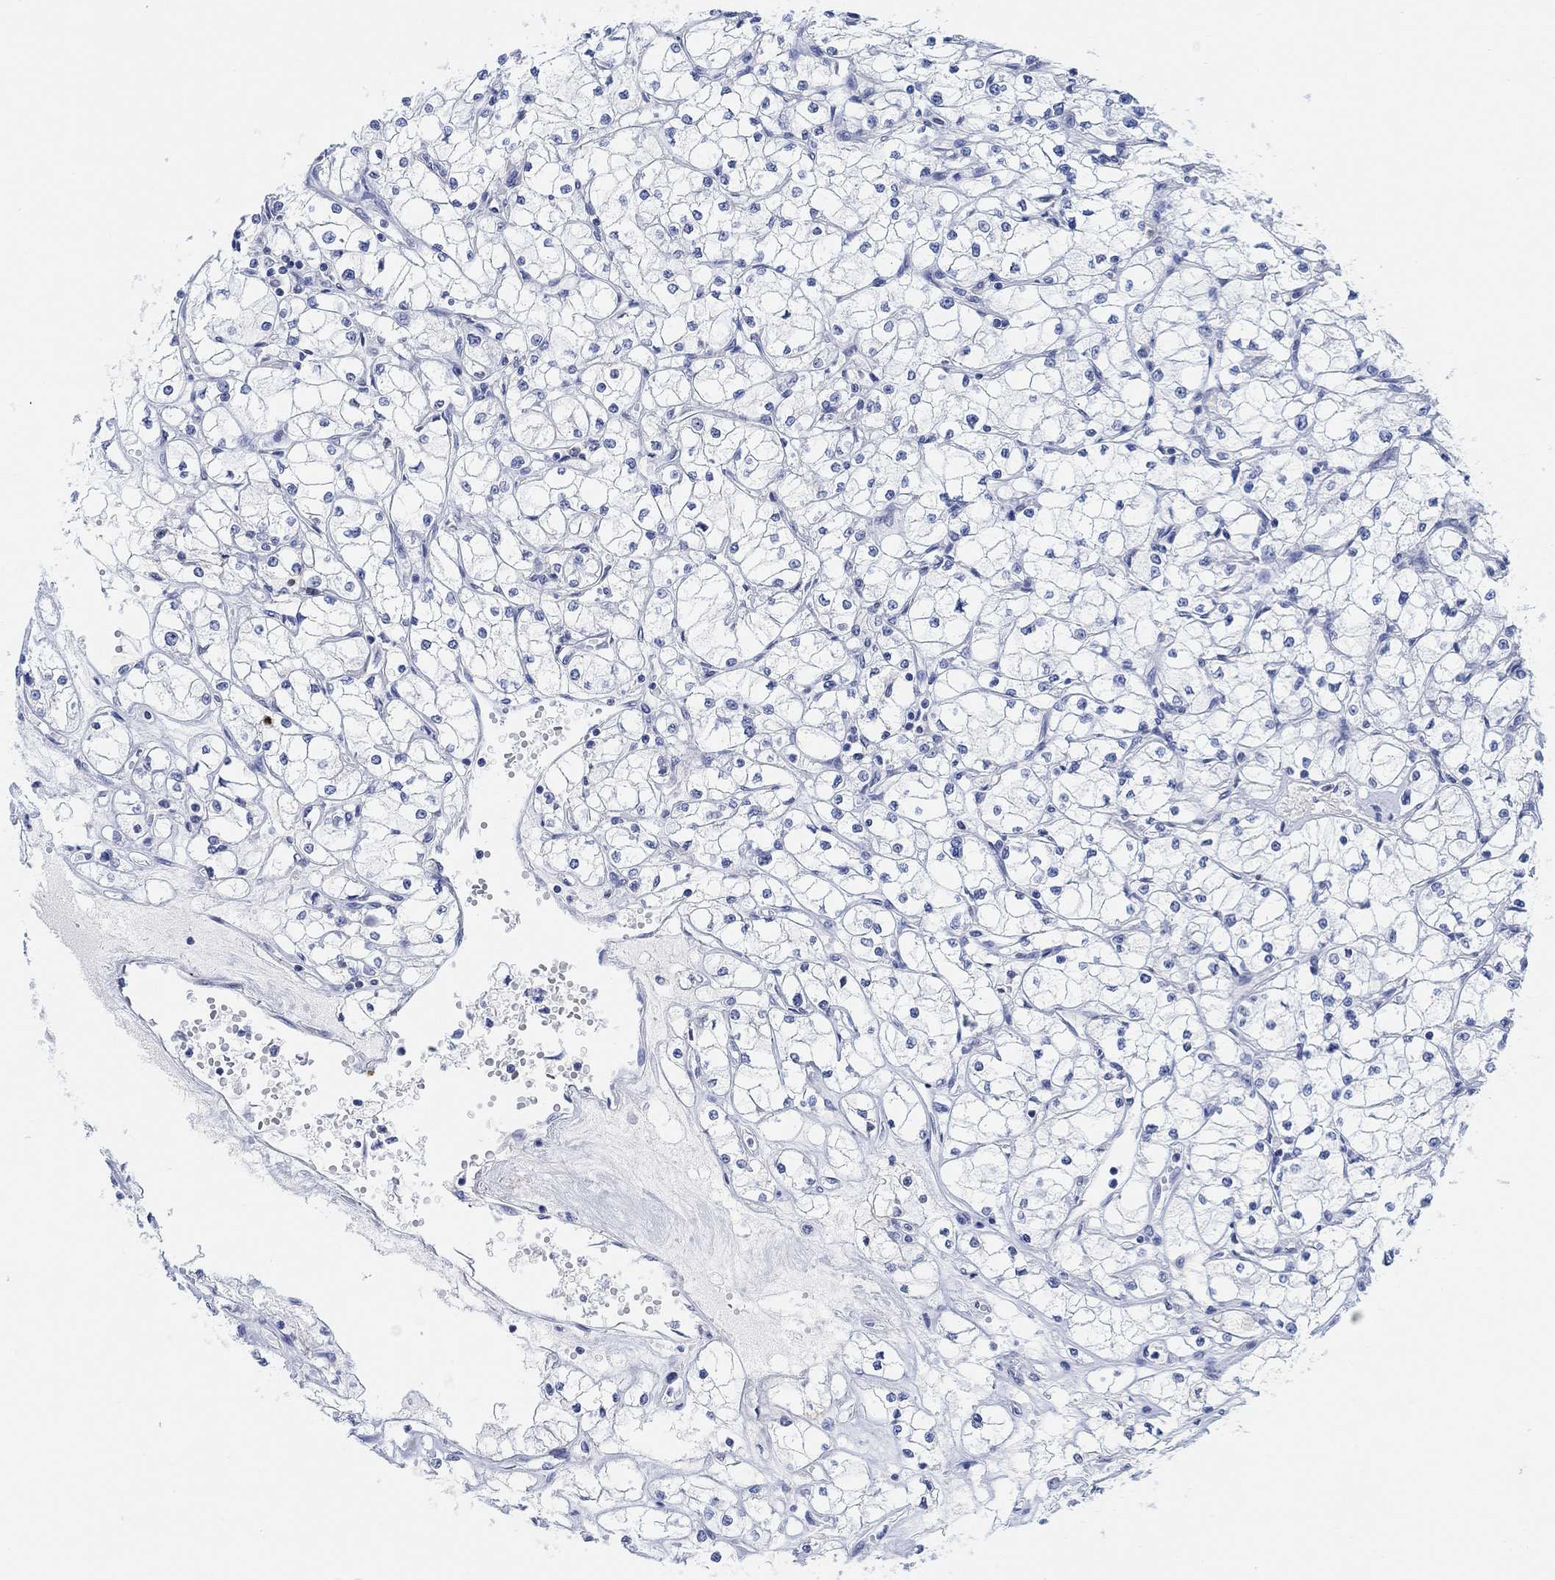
{"staining": {"intensity": "negative", "quantity": "none", "location": "none"}, "tissue": "renal cancer", "cell_type": "Tumor cells", "image_type": "cancer", "snomed": [{"axis": "morphology", "description": "Adenocarcinoma, NOS"}, {"axis": "topography", "description": "Kidney"}], "caption": "This is an IHC image of renal adenocarcinoma. There is no expression in tumor cells.", "gene": "RIMS1", "patient": {"sex": "male", "age": 67}}